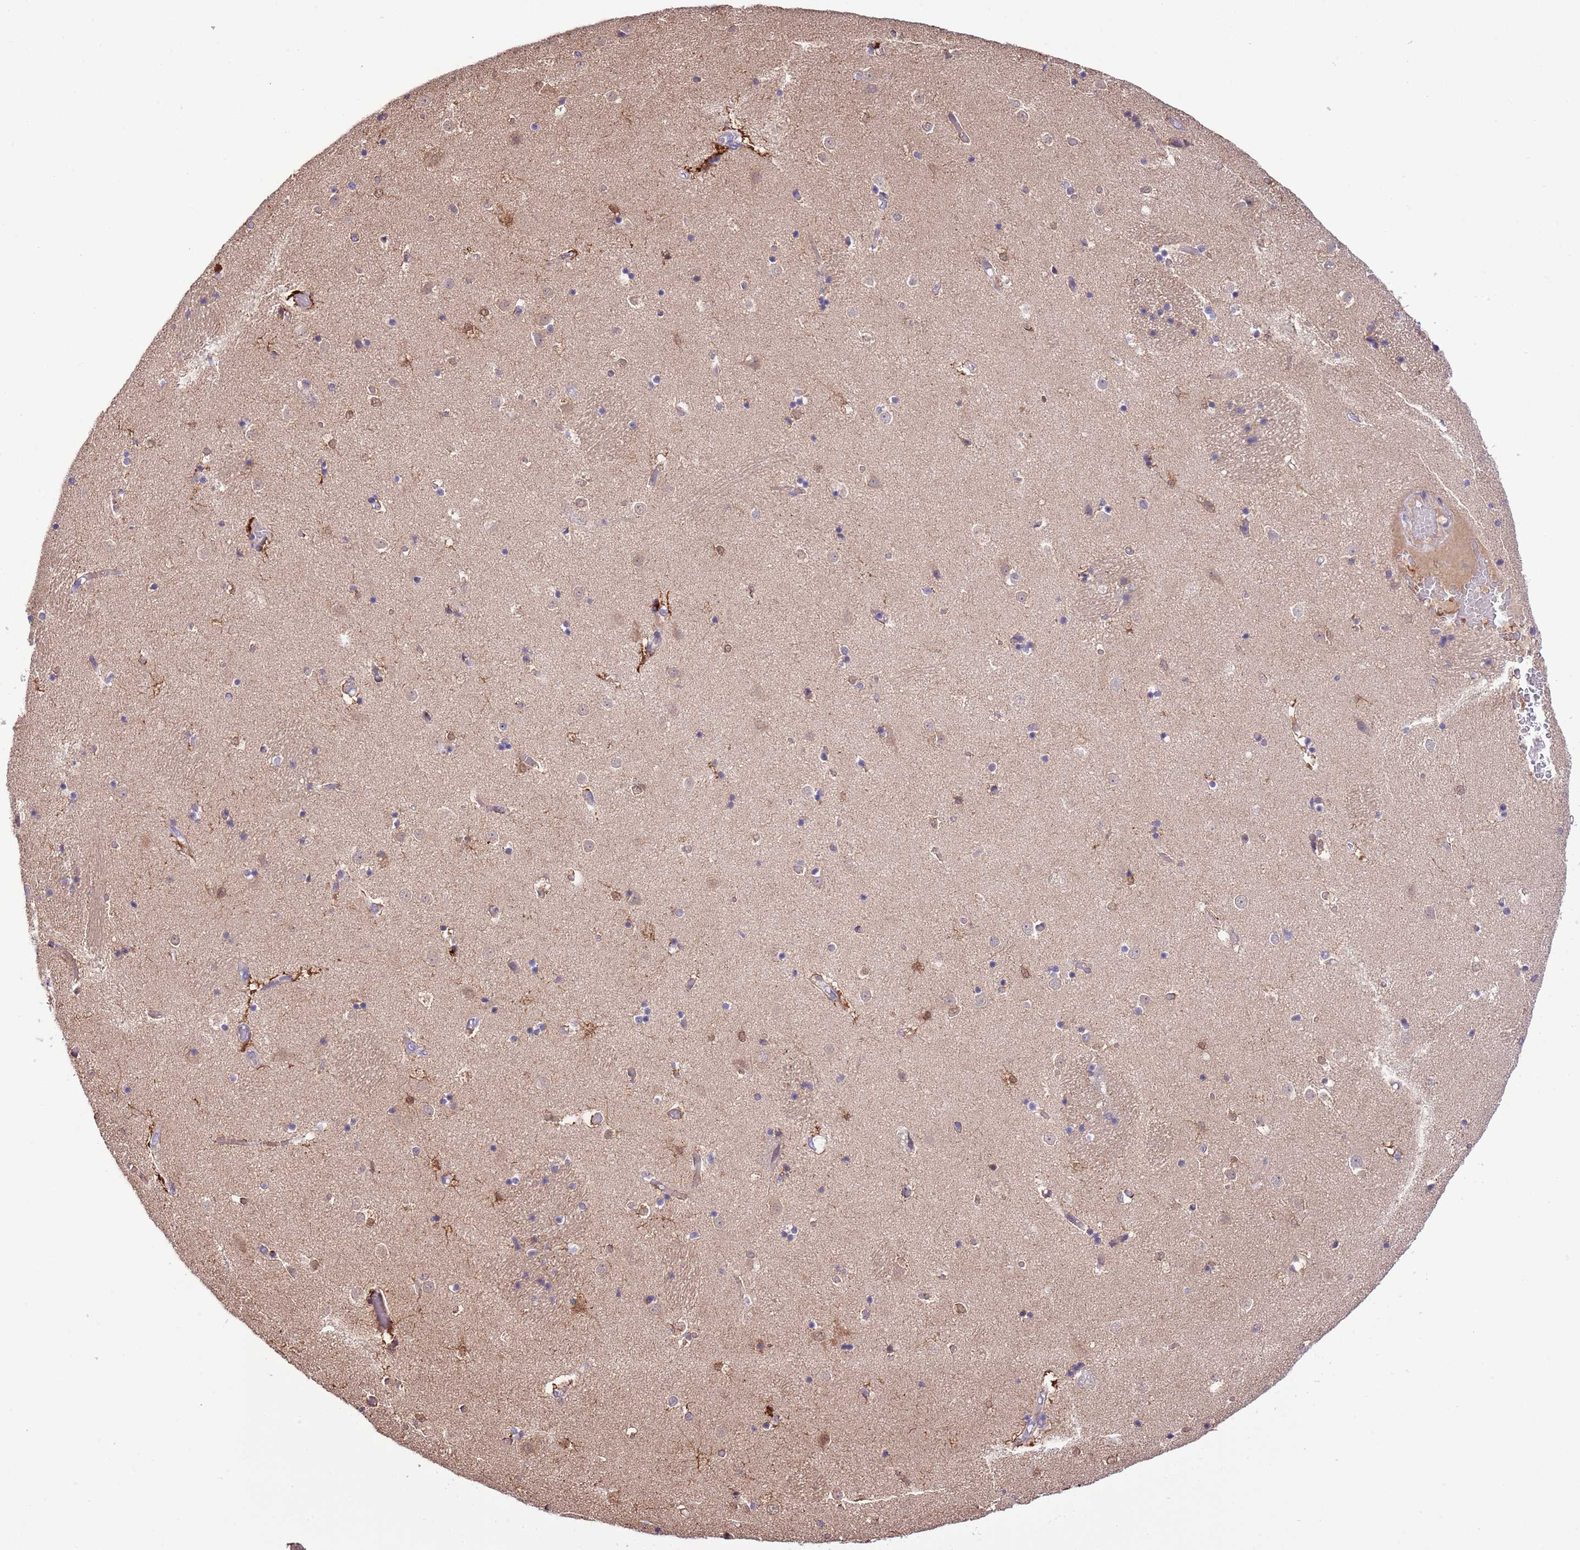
{"staining": {"intensity": "moderate", "quantity": "<25%", "location": "cytoplasmic/membranous"}, "tissue": "caudate", "cell_type": "Glial cells", "image_type": "normal", "snomed": [{"axis": "morphology", "description": "Normal tissue, NOS"}, {"axis": "topography", "description": "Lateral ventricle wall"}], "caption": "Immunohistochemistry (IHC) staining of unremarkable caudate, which exhibits low levels of moderate cytoplasmic/membranous expression in approximately <25% of glial cells indicating moderate cytoplasmic/membranous protein expression. The staining was performed using DAB (3,3'-diaminobenzidine) (brown) for protein detection and nuclei were counterstained in hematoxylin (blue).", "gene": "PRR32", "patient": {"sex": "female", "age": 52}}